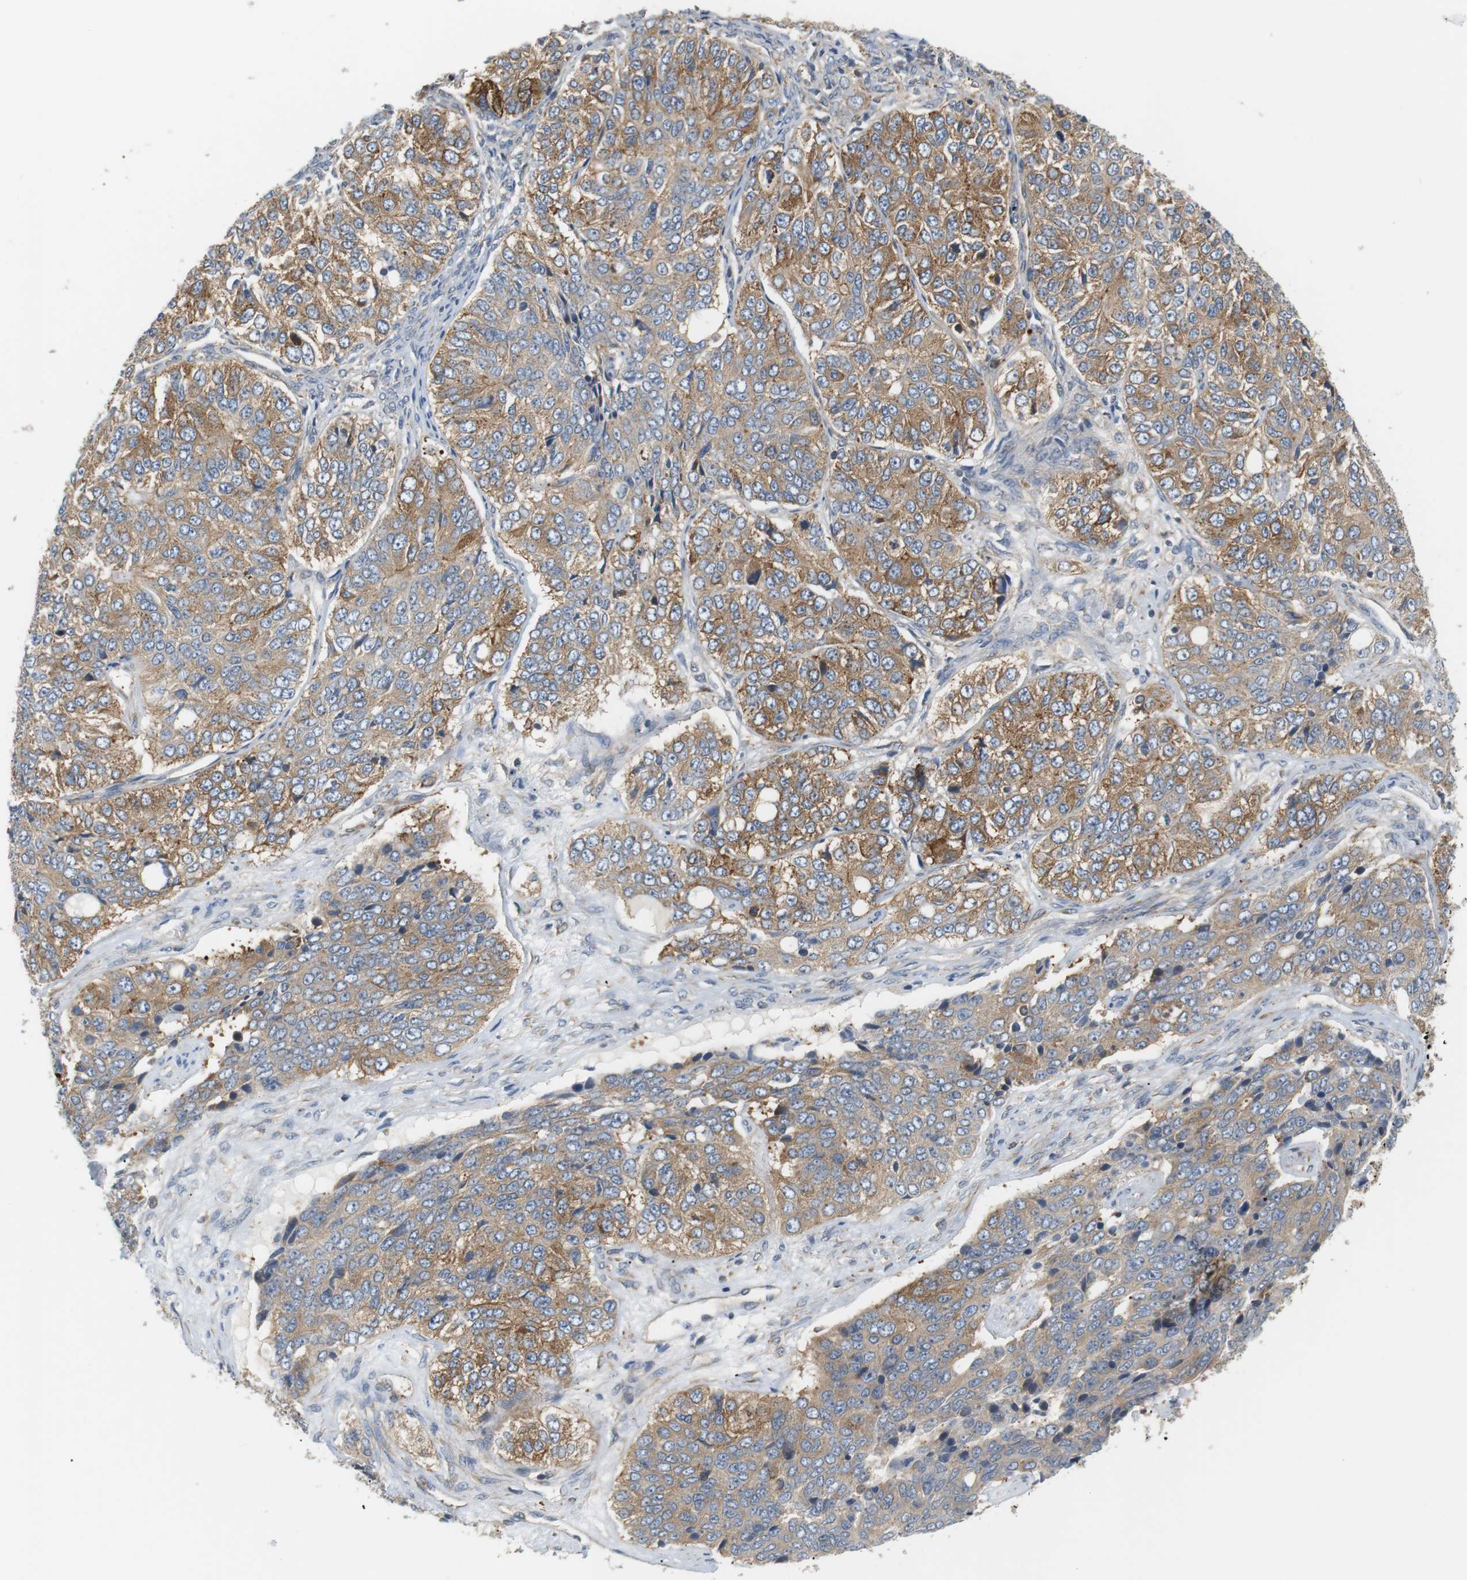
{"staining": {"intensity": "moderate", "quantity": ">75%", "location": "cytoplasmic/membranous"}, "tissue": "ovarian cancer", "cell_type": "Tumor cells", "image_type": "cancer", "snomed": [{"axis": "morphology", "description": "Carcinoma, endometroid"}, {"axis": "topography", "description": "Ovary"}], "caption": "Immunohistochemistry (IHC) histopathology image of neoplastic tissue: human ovarian endometroid carcinoma stained using immunohistochemistry (IHC) displays medium levels of moderate protein expression localized specifically in the cytoplasmic/membranous of tumor cells, appearing as a cytoplasmic/membranous brown color.", "gene": "TMEM200A", "patient": {"sex": "female", "age": 51}}